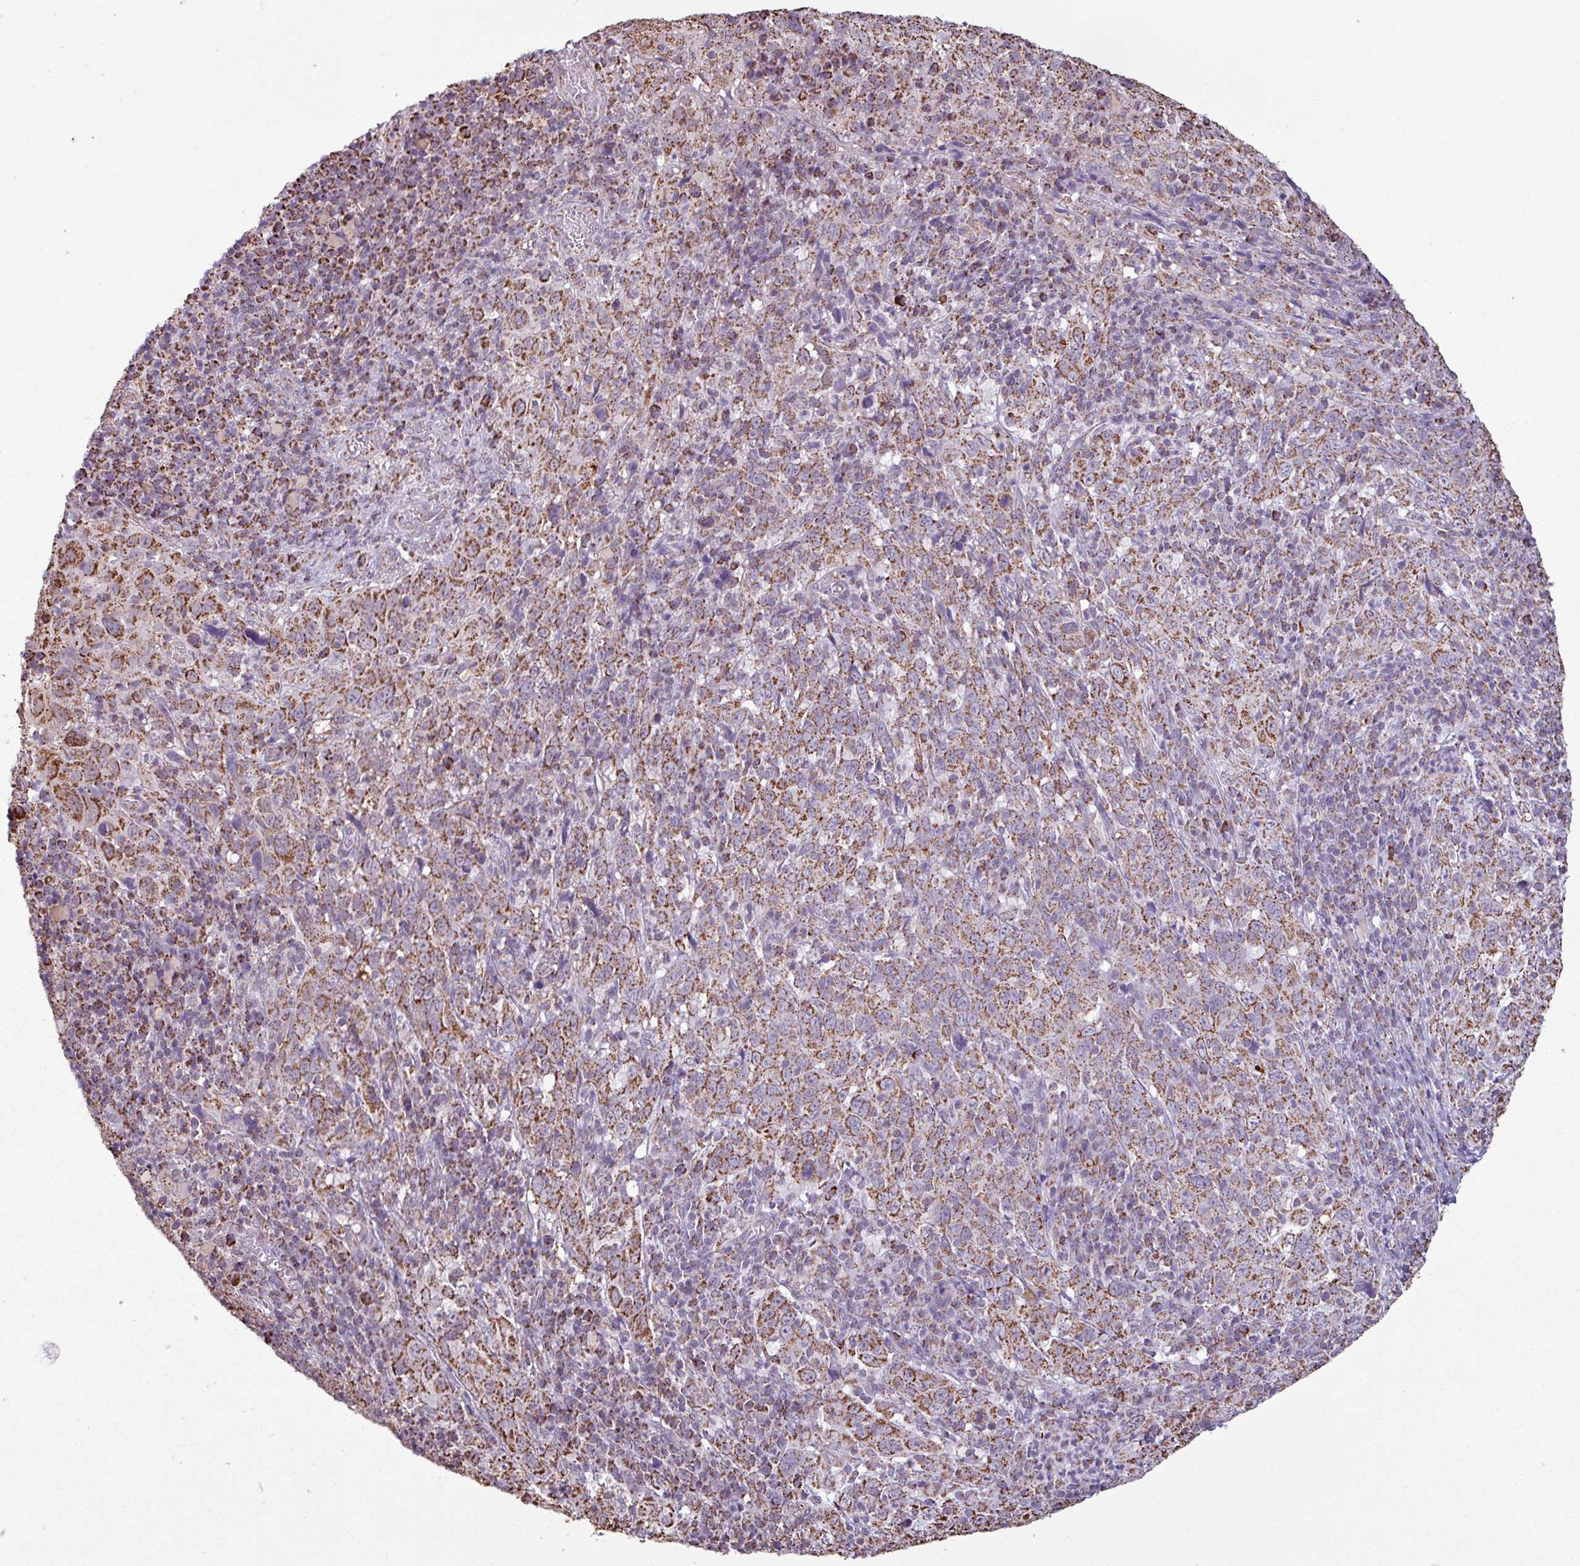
{"staining": {"intensity": "strong", "quantity": ">75%", "location": "cytoplasmic/membranous"}, "tissue": "cervical cancer", "cell_type": "Tumor cells", "image_type": "cancer", "snomed": [{"axis": "morphology", "description": "Squamous cell carcinoma, NOS"}, {"axis": "topography", "description": "Cervix"}], "caption": "Cervical cancer (squamous cell carcinoma) stained with a protein marker demonstrates strong staining in tumor cells.", "gene": "ALG8", "patient": {"sex": "female", "age": 46}}